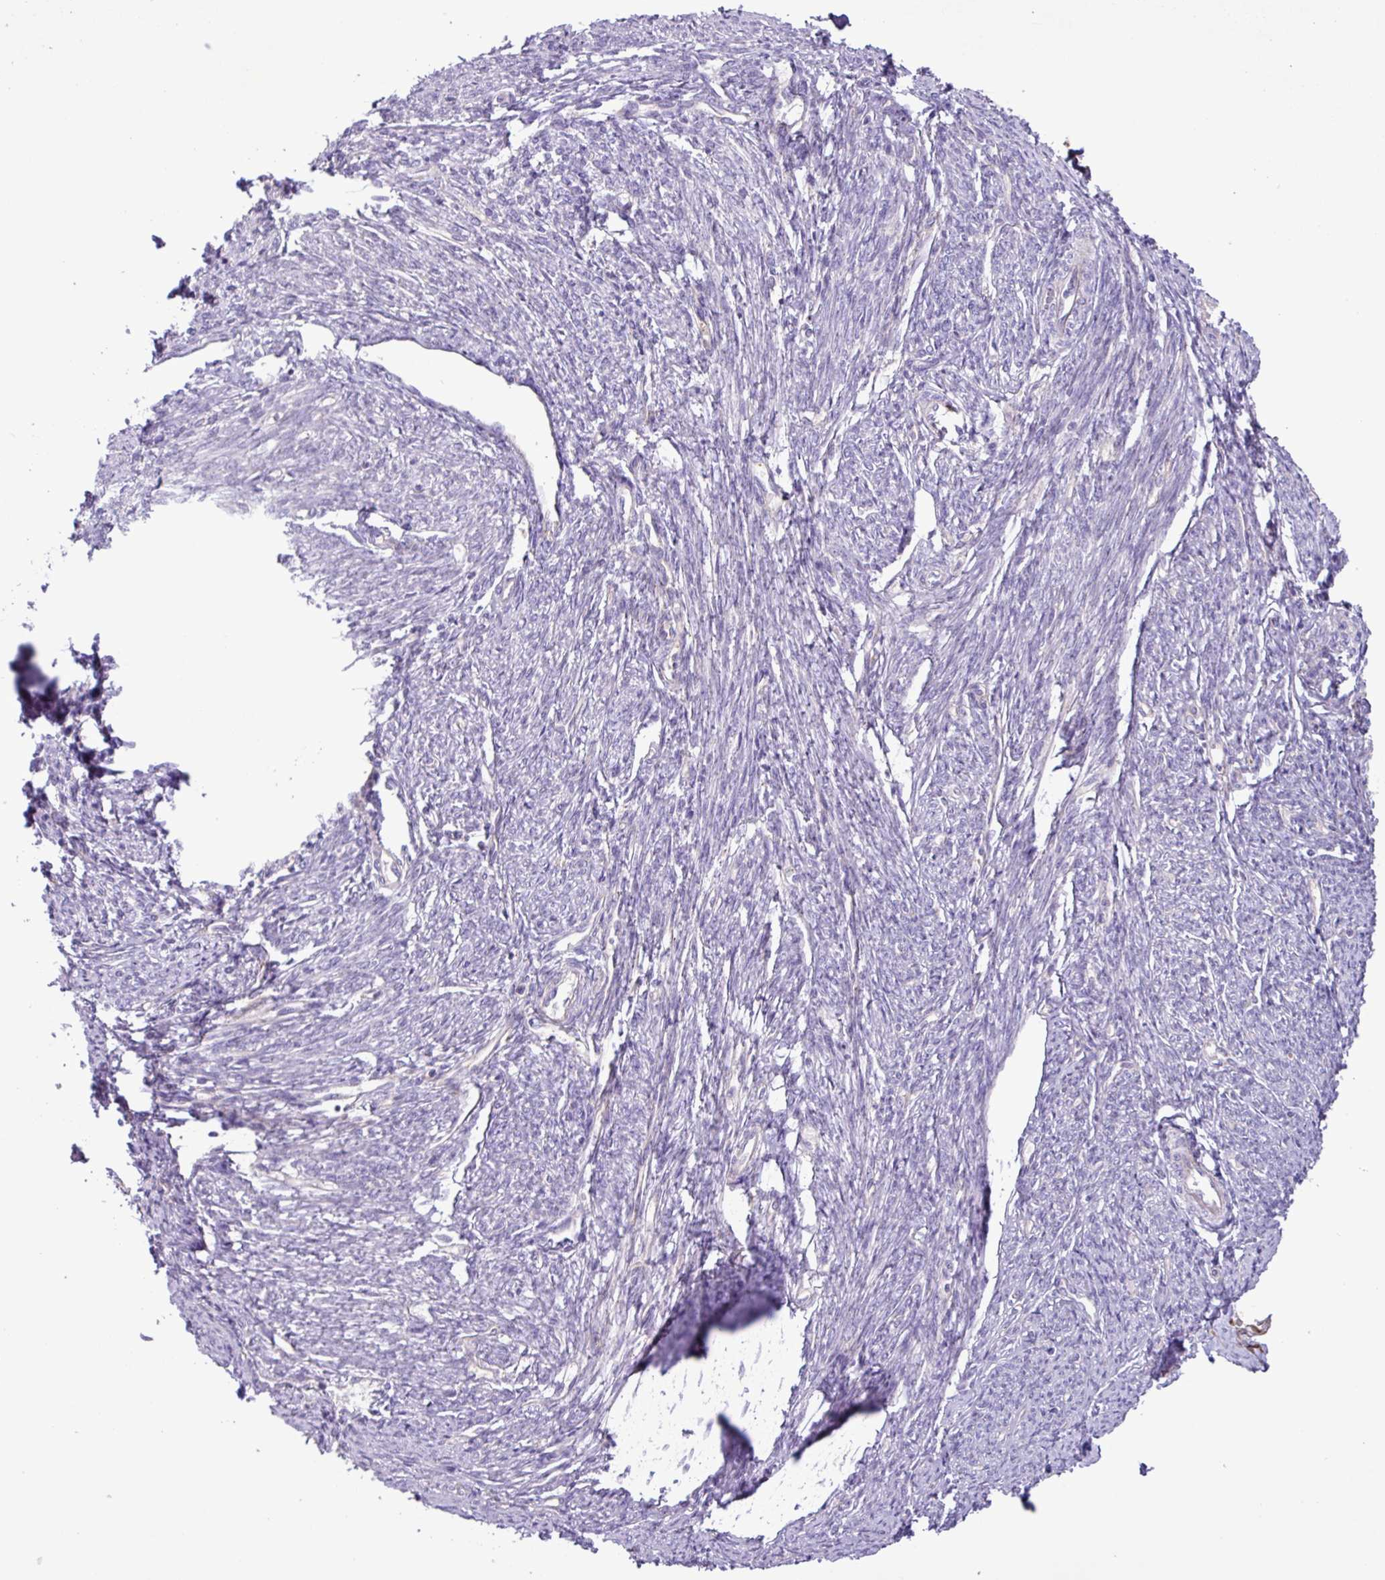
{"staining": {"intensity": "negative", "quantity": "none", "location": "none"}, "tissue": "smooth muscle", "cell_type": "Smooth muscle cells", "image_type": "normal", "snomed": [{"axis": "morphology", "description": "Normal tissue, NOS"}, {"axis": "topography", "description": "Smooth muscle"}, {"axis": "topography", "description": "Fallopian tube"}], "caption": "Photomicrograph shows no protein expression in smooth muscle cells of unremarkable smooth muscle. (DAB immunohistochemistry visualized using brightfield microscopy, high magnification).", "gene": "RAB19", "patient": {"sex": "female", "age": 59}}